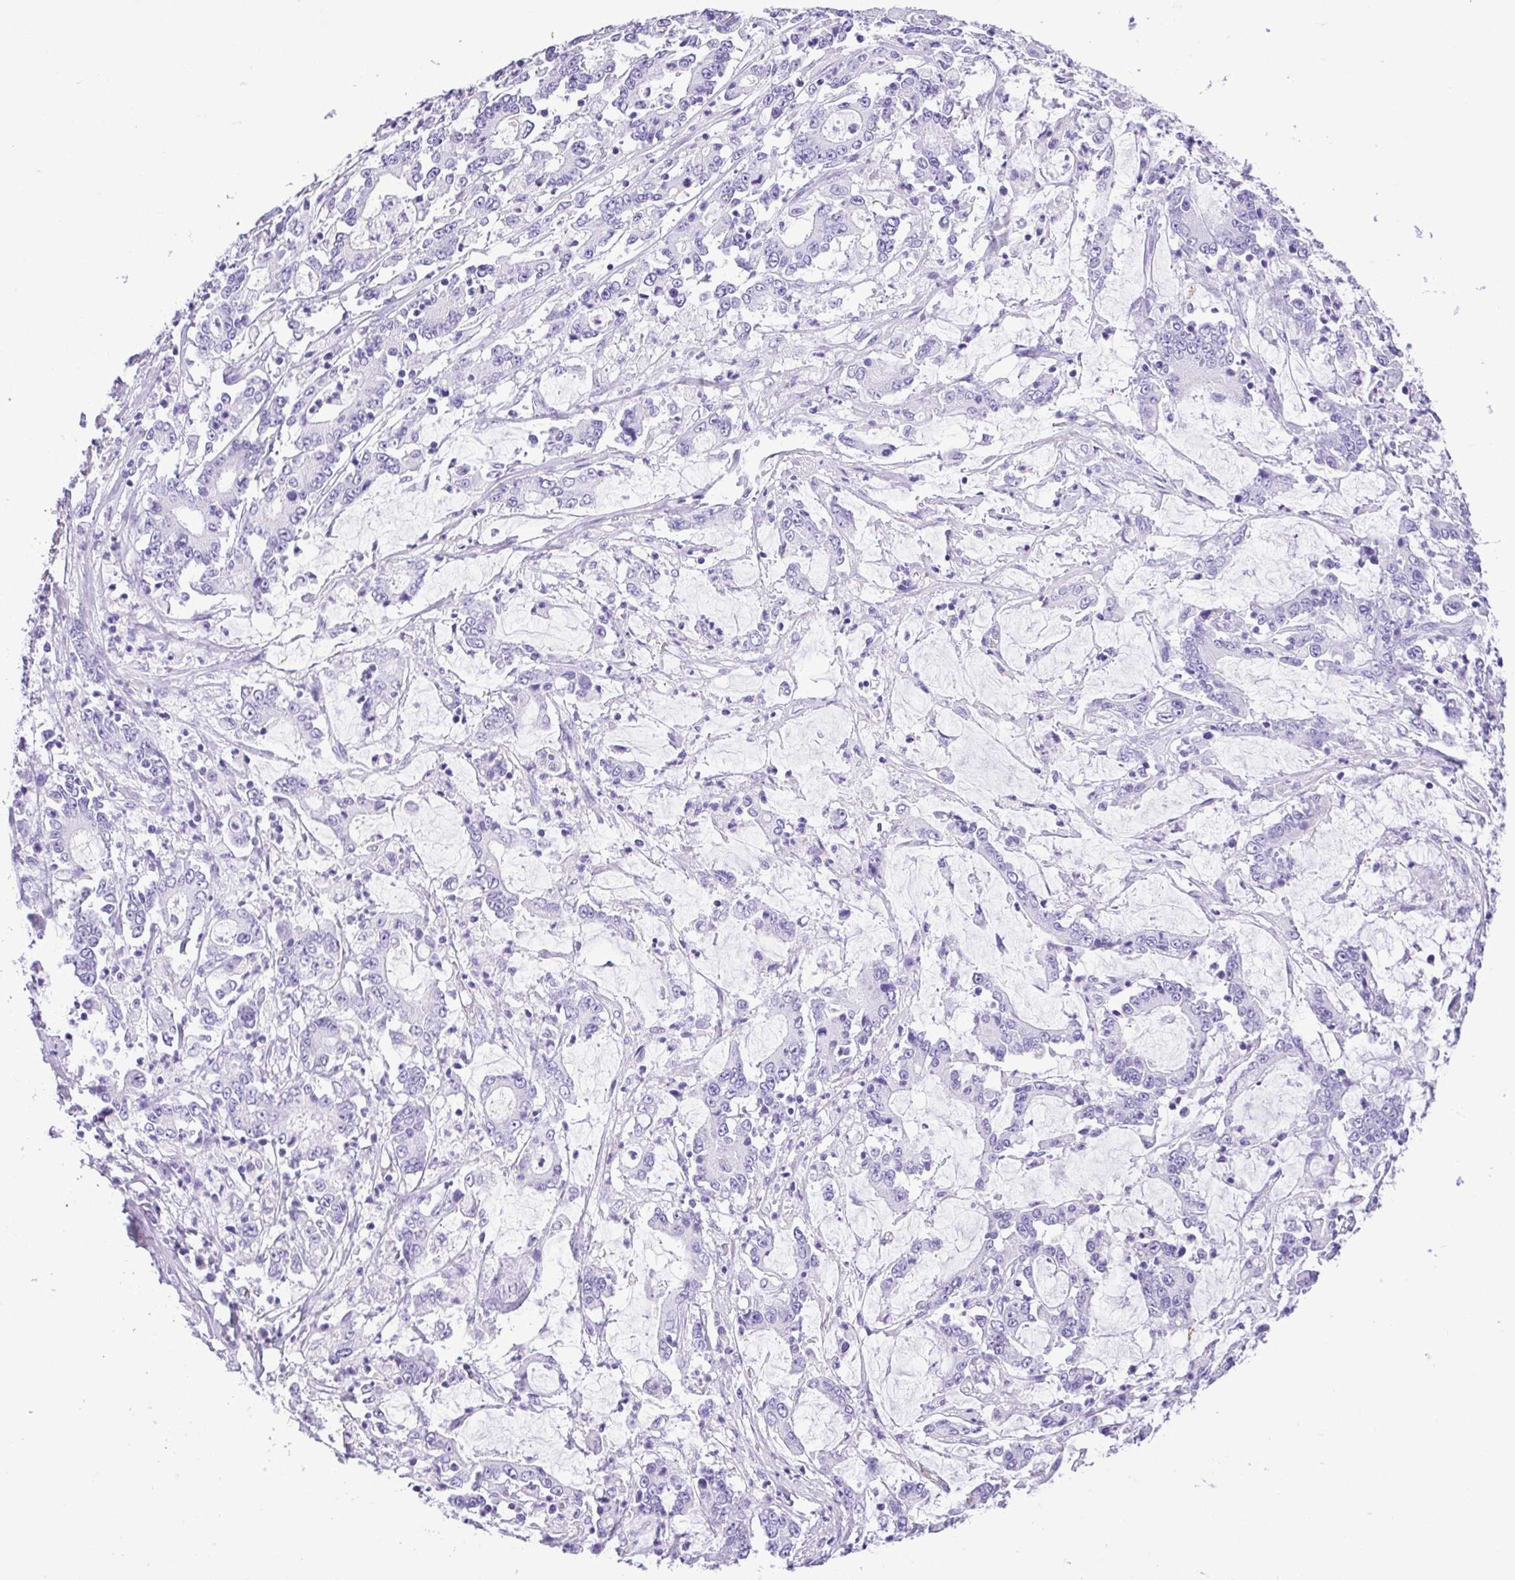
{"staining": {"intensity": "negative", "quantity": "none", "location": "none"}, "tissue": "stomach cancer", "cell_type": "Tumor cells", "image_type": "cancer", "snomed": [{"axis": "morphology", "description": "Adenocarcinoma, NOS"}, {"axis": "topography", "description": "Stomach, upper"}], "caption": "Tumor cells are negative for brown protein staining in stomach cancer (adenocarcinoma). (DAB IHC visualized using brightfield microscopy, high magnification).", "gene": "CDSN", "patient": {"sex": "male", "age": 68}}